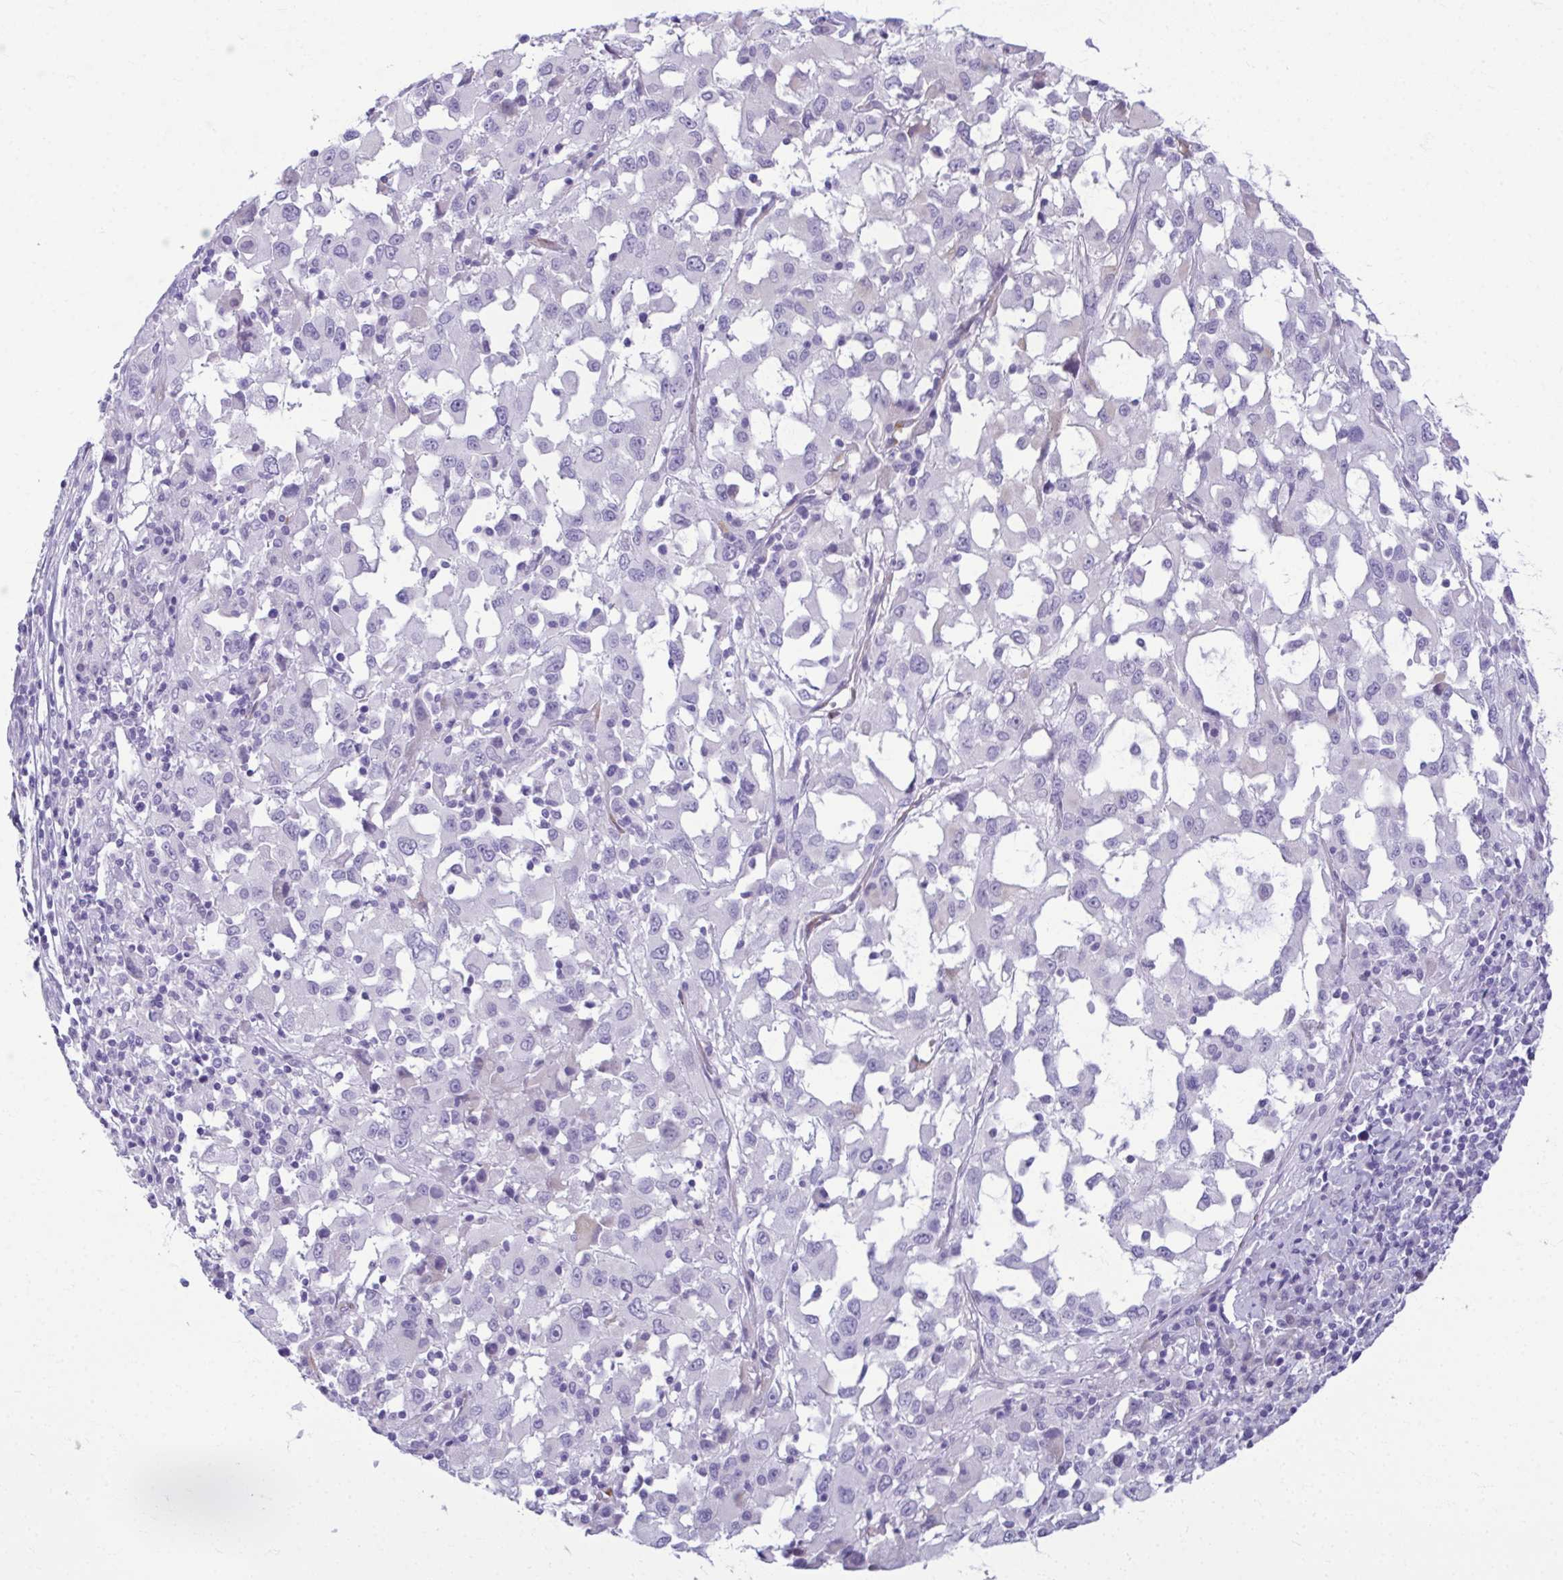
{"staining": {"intensity": "negative", "quantity": "none", "location": "none"}, "tissue": "melanoma", "cell_type": "Tumor cells", "image_type": "cancer", "snomed": [{"axis": "morphology", "description": "Malignant melanoma, Metastatic site"}, {"axis": "topography", "description": "Soft tissue"}], "caption": "This photomicrograph is of malignant melanoma (metastatic site) stained with immunohistochemistry (IHC) to label a protein in brown with the nuclei are counter-stained blue. There is no staining in tumor cells.", "gene": "SERPINI1", "patient": {"sex": "male", "age": 50}}